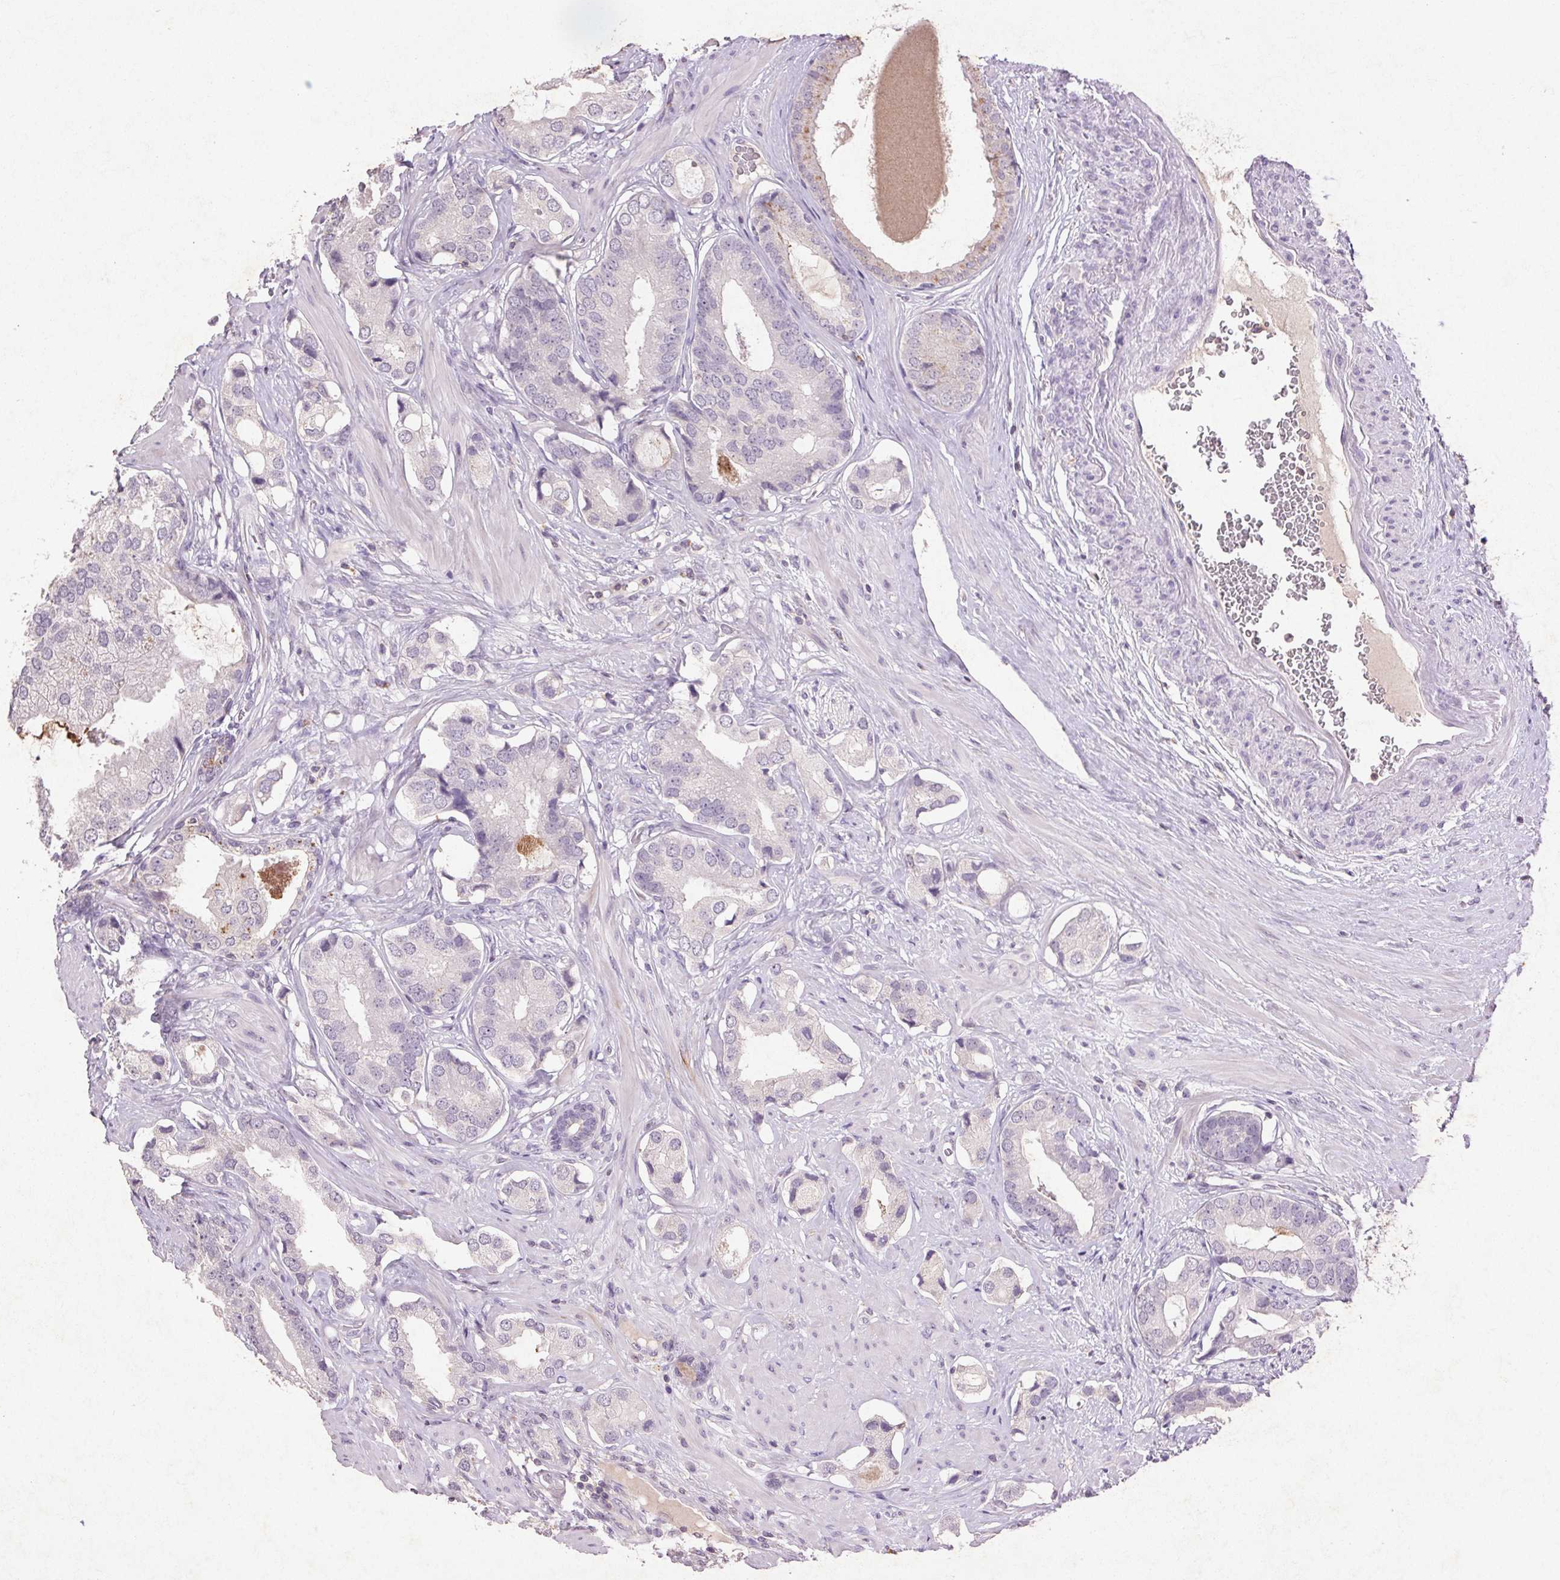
{"staining": {"intensity": "negative", "quantity": "none", "location": "none"}, "tissue": "prostate cancer", "cell_type": "Tumor cells", "image_type": "cancer", "snomed": [{"axis": "morphology", "description": "Adenocarcinoma, Low grade"}, {"axis": "topography", "description": "Prostate"}], "caption": "Protein analysis of prostate cancer exhibits no significant staining in tumor cells.", "gene": "FNDC7", "patient": {"sex": "male", "age": 61}}